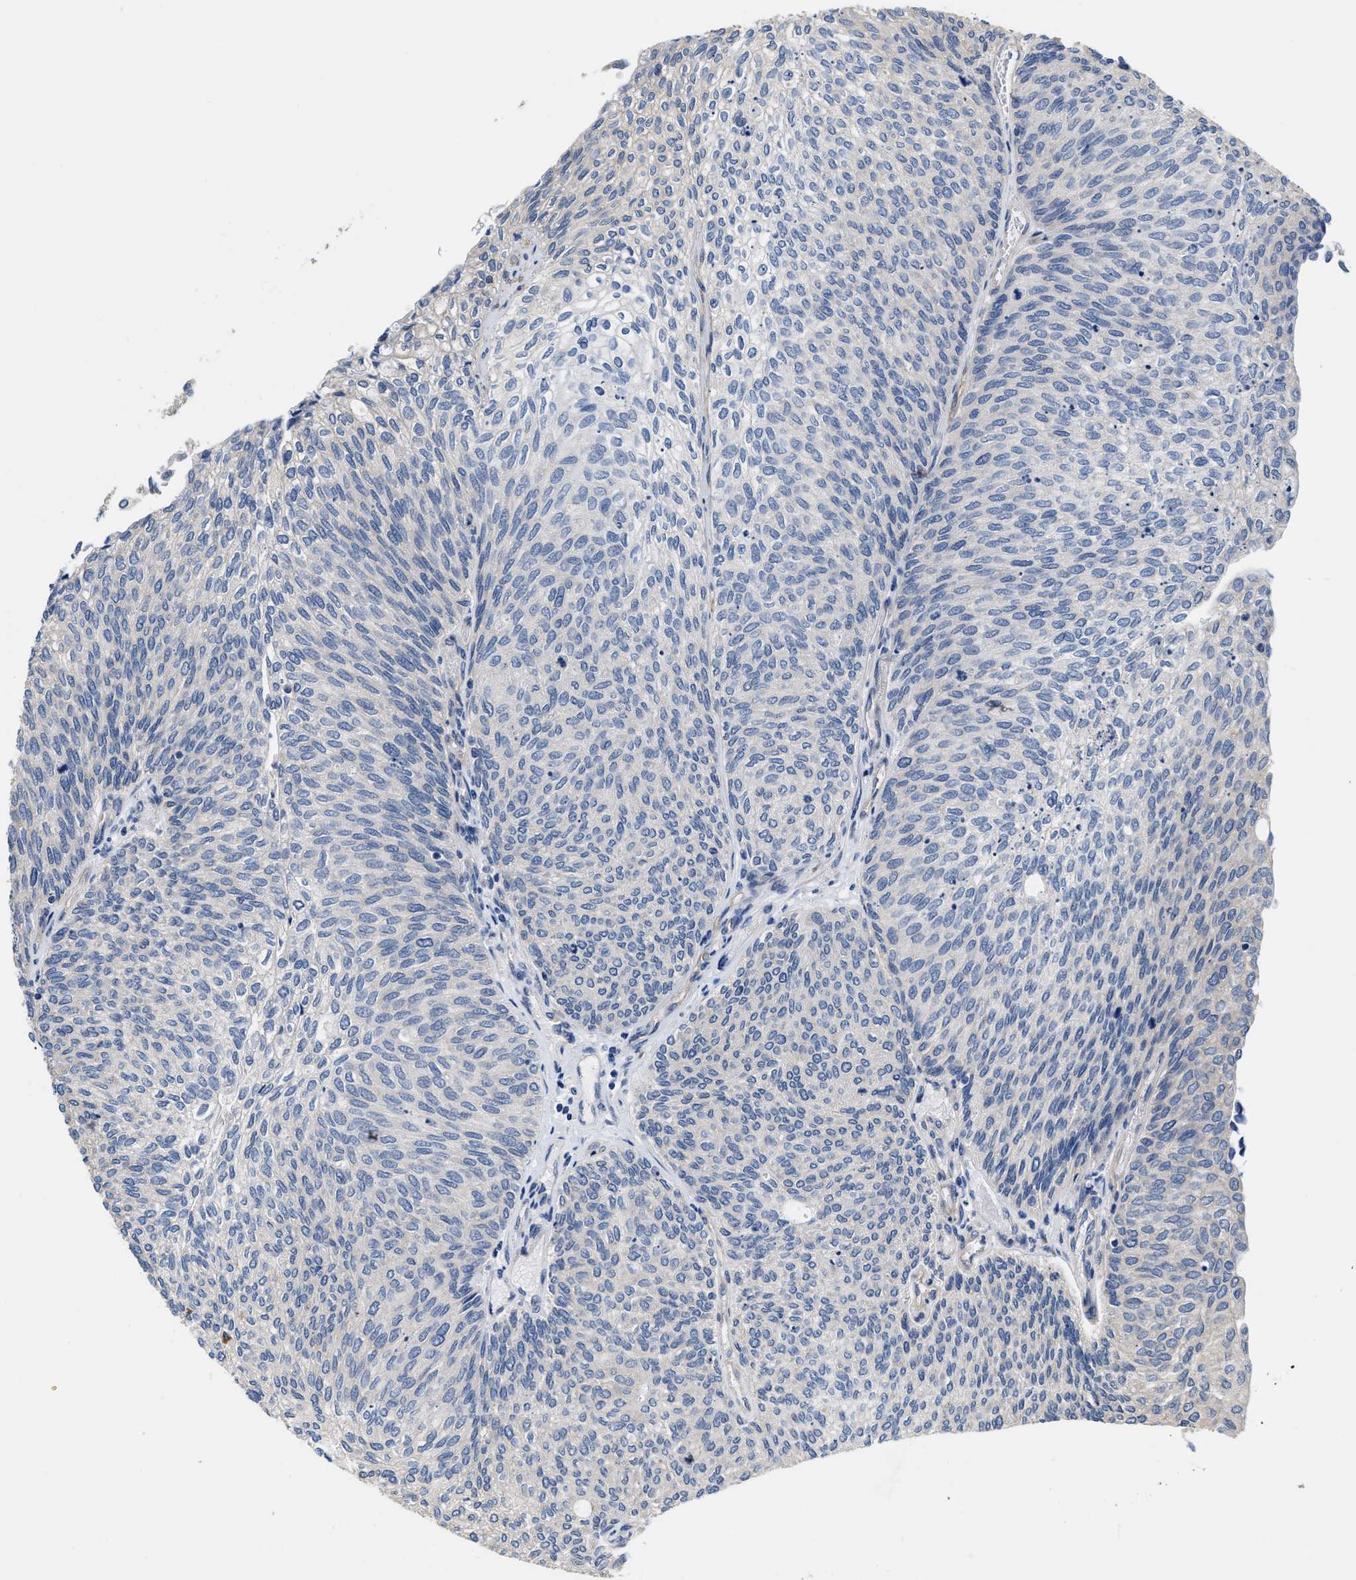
{"staining": {"intensity": "negative", "quantity": "none", "location": "none"}, "tissue": "urothelial cancer", "cell_type": "Tumor cells", "image_type": "cancer", "snomed": [{"axis": "morphology", "description": "Urothelial carcinoma, Low grade"}, {"axis": "topography", "description": "Urinary bladder"}], "caption": "IHC micrograph of neoplastic tissue: urothelial cancer stained with DAB displays no significant protein positivity in tumor cells.", "gene": "C22orf42", "patient": {"sex": "female", "age": 79}}